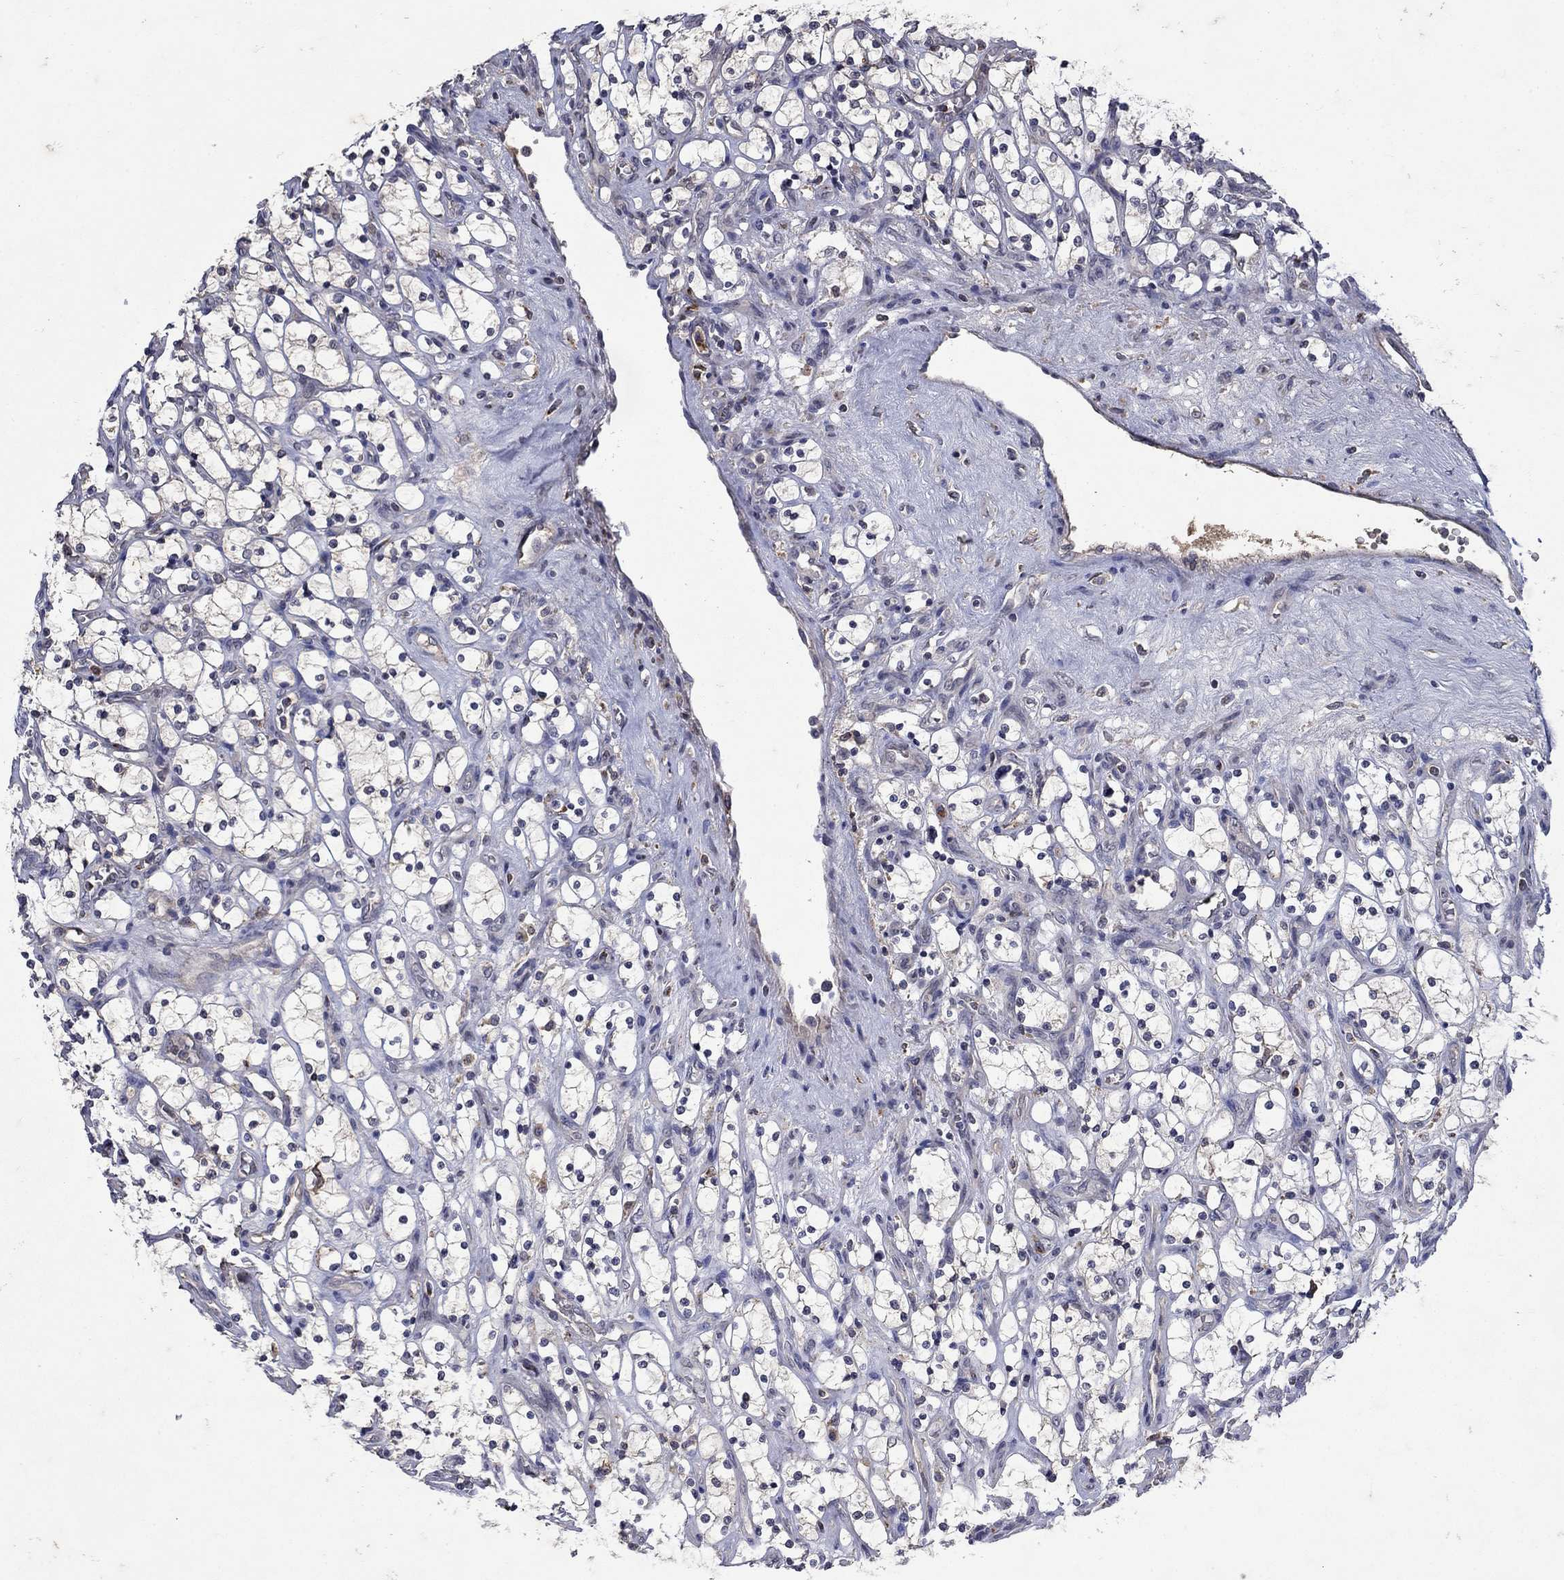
{"staining": {"intensity": "negative", "quantity": "none", "location": "none"}, "tissue": "renal cancer", "cell_type": "Tumor cells", "image_type": "cancer", "snomed": [{"axis": "morphology", "description": "Adenocarcinoma, NOS"}, {"axis": "topography", "description": "Kidney"}], "caption": "A histopathology image of human renal cancer (adenocarcinoma) is negative for staining in tumor cells.", "gene": "NPC2", "patient": {"sex": "female", "age": 69}}